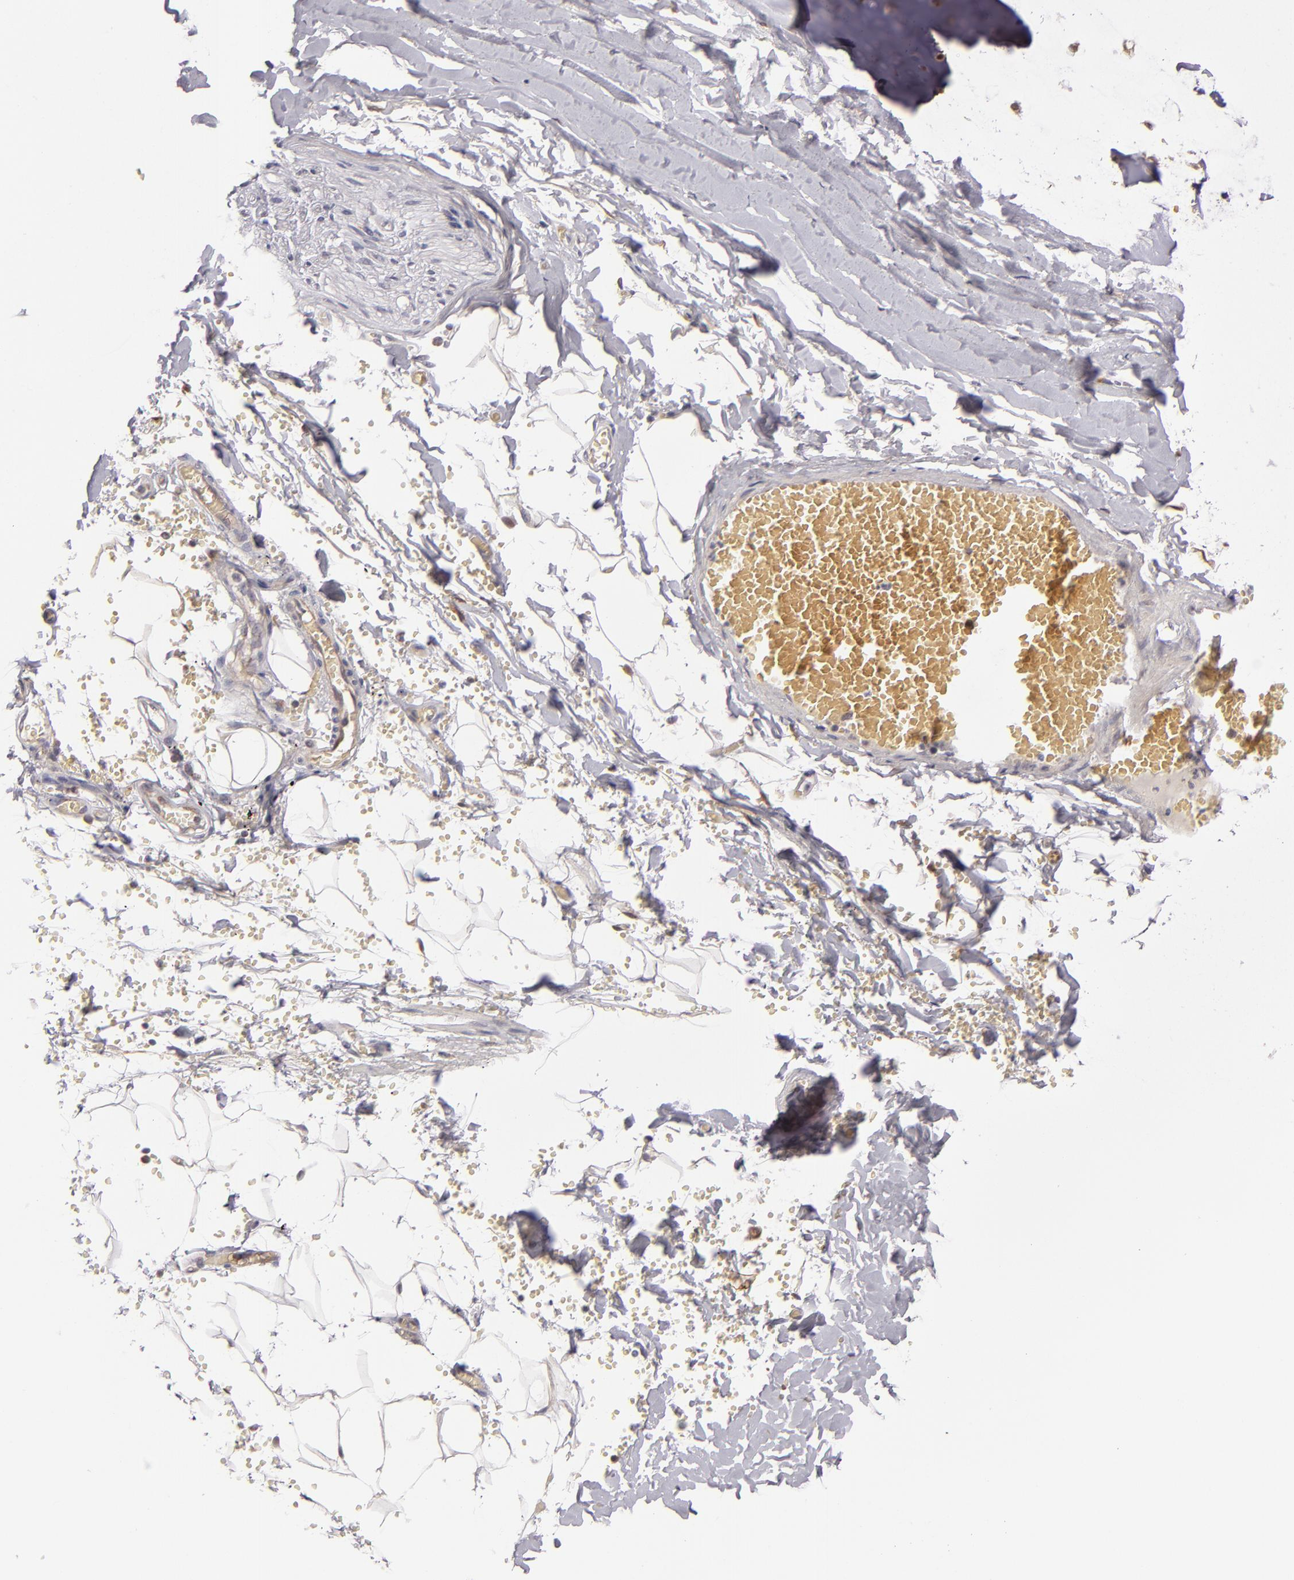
{"staining": {"intensity": "negative", "quantity": "none", "location": "none"}, "tissue": "adipose tissue", "cell_type": "Adipocytes", "image_type": "normal", "snomed": [{"axis": "morphology", "description": "Normal tissue, NOS"}, {"axis": "topography", "description": "Bronchus"}, {"axis": "topography", "description": "Lung"}], "caption": "IHC histopathology image of unremarkable adipose tissue: human adipose tissue stained with DAB (3,3'-diaminobenzidine) shows no significant protein expression in adipocytes. The staining was performed using DAB (3,3'-diaminobenzidine) to visualize the protein expression in brown, while the nuclei were stained in blue with hematoxylin (Magnification: 20x).", "gene": "SH2D4A", "patient": {"sex": "female", "age": 56}}